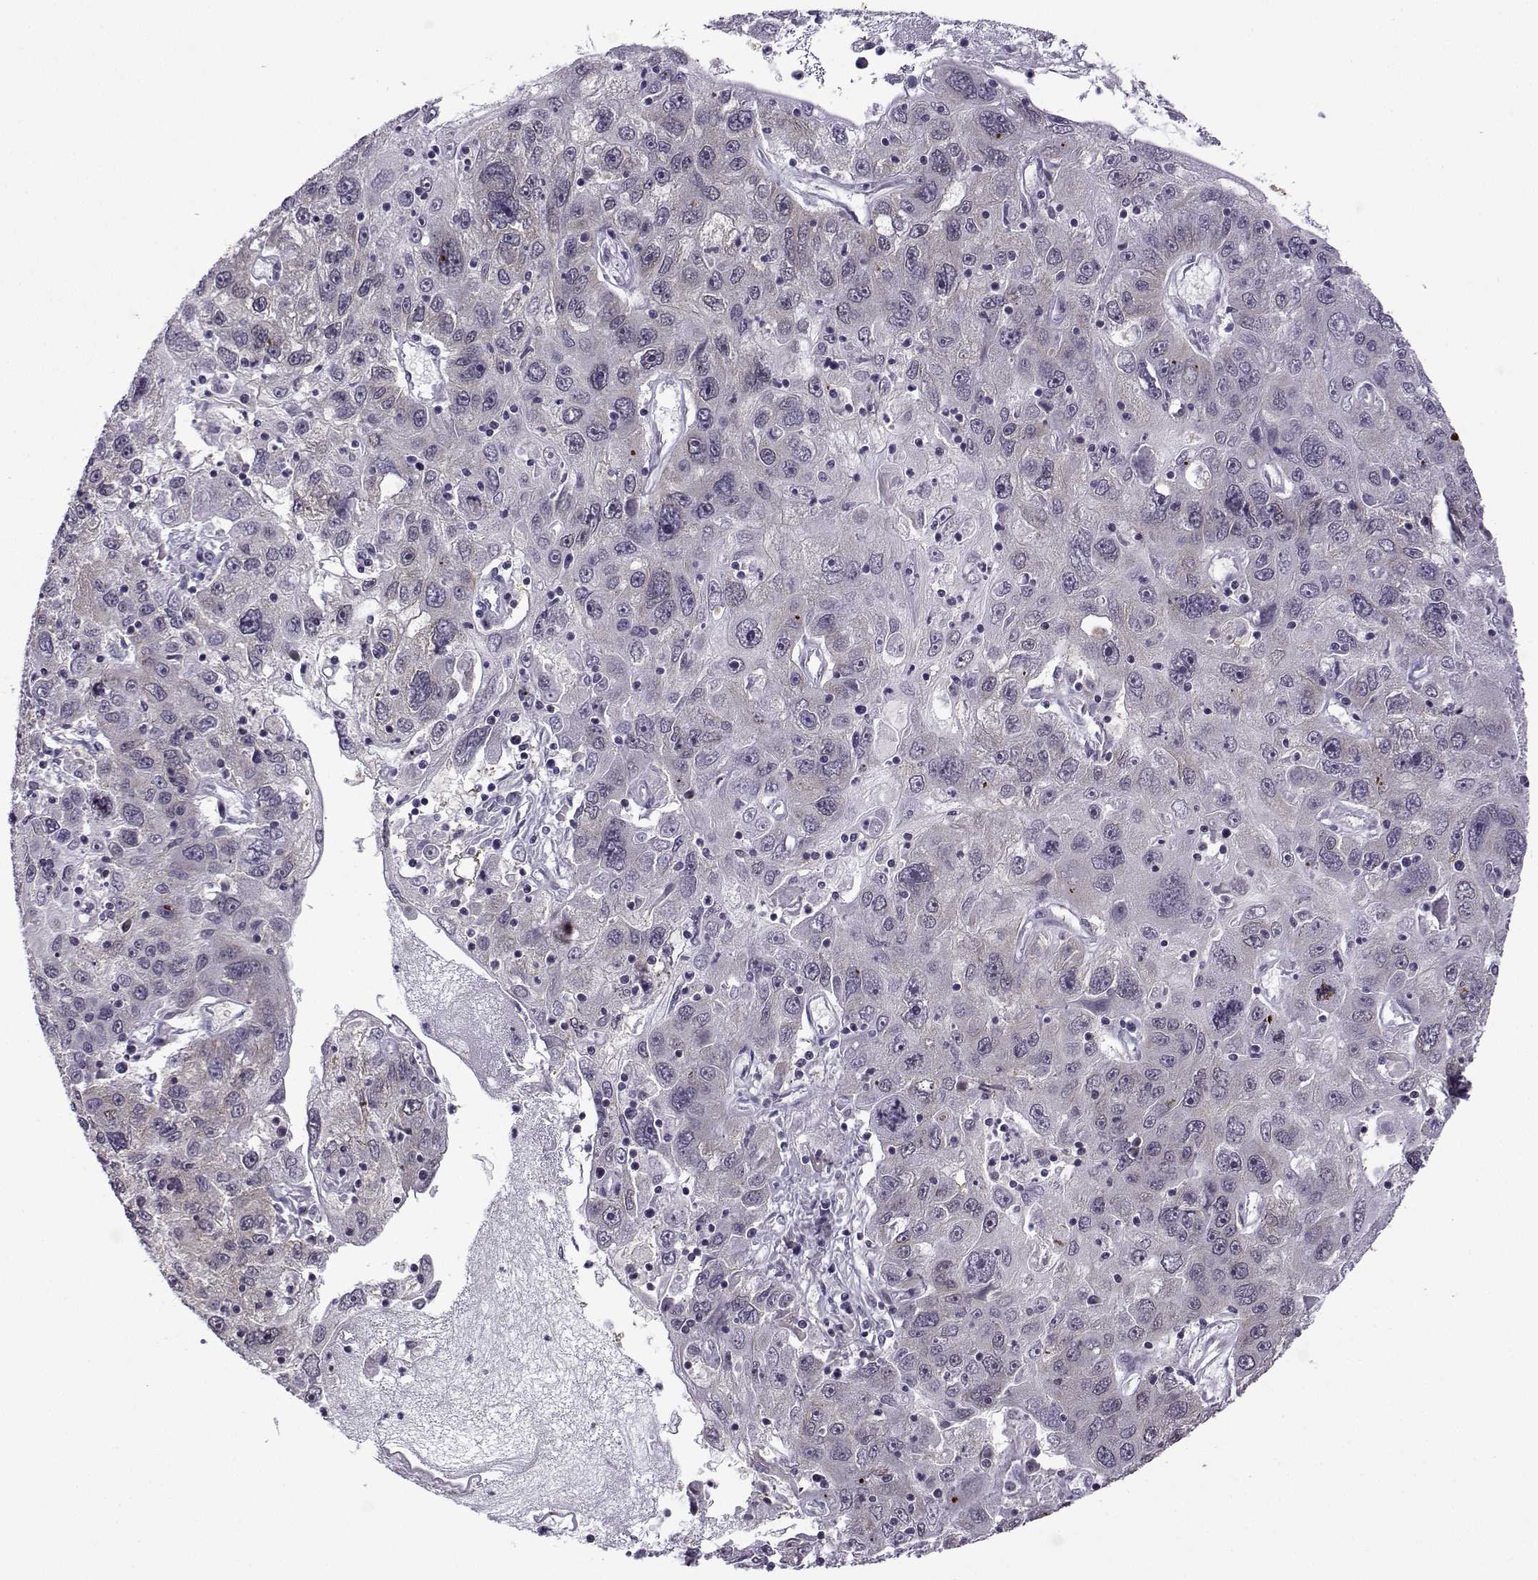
{"staining": {"intensity": "weak", "quantity": "<25%", "location": "cytoplasmic/membranous"}, "tissue": "stomach cancer", "cell_type": "Tumor cells", "image_type": "cancer", "snomed": [{"axis": "morphology", "description": "Adenocarcinoma, NOS"}, {"axis": "topography", "description": "Stomach"}], "caption": "This image is of stomach cancer stained with IHC to label a protein in brown with the nuclei are counter-stained blue. There is no positivity in tumor cells.", "gene": "FGF3", "patient": {"sex": "male", "age": 56}}